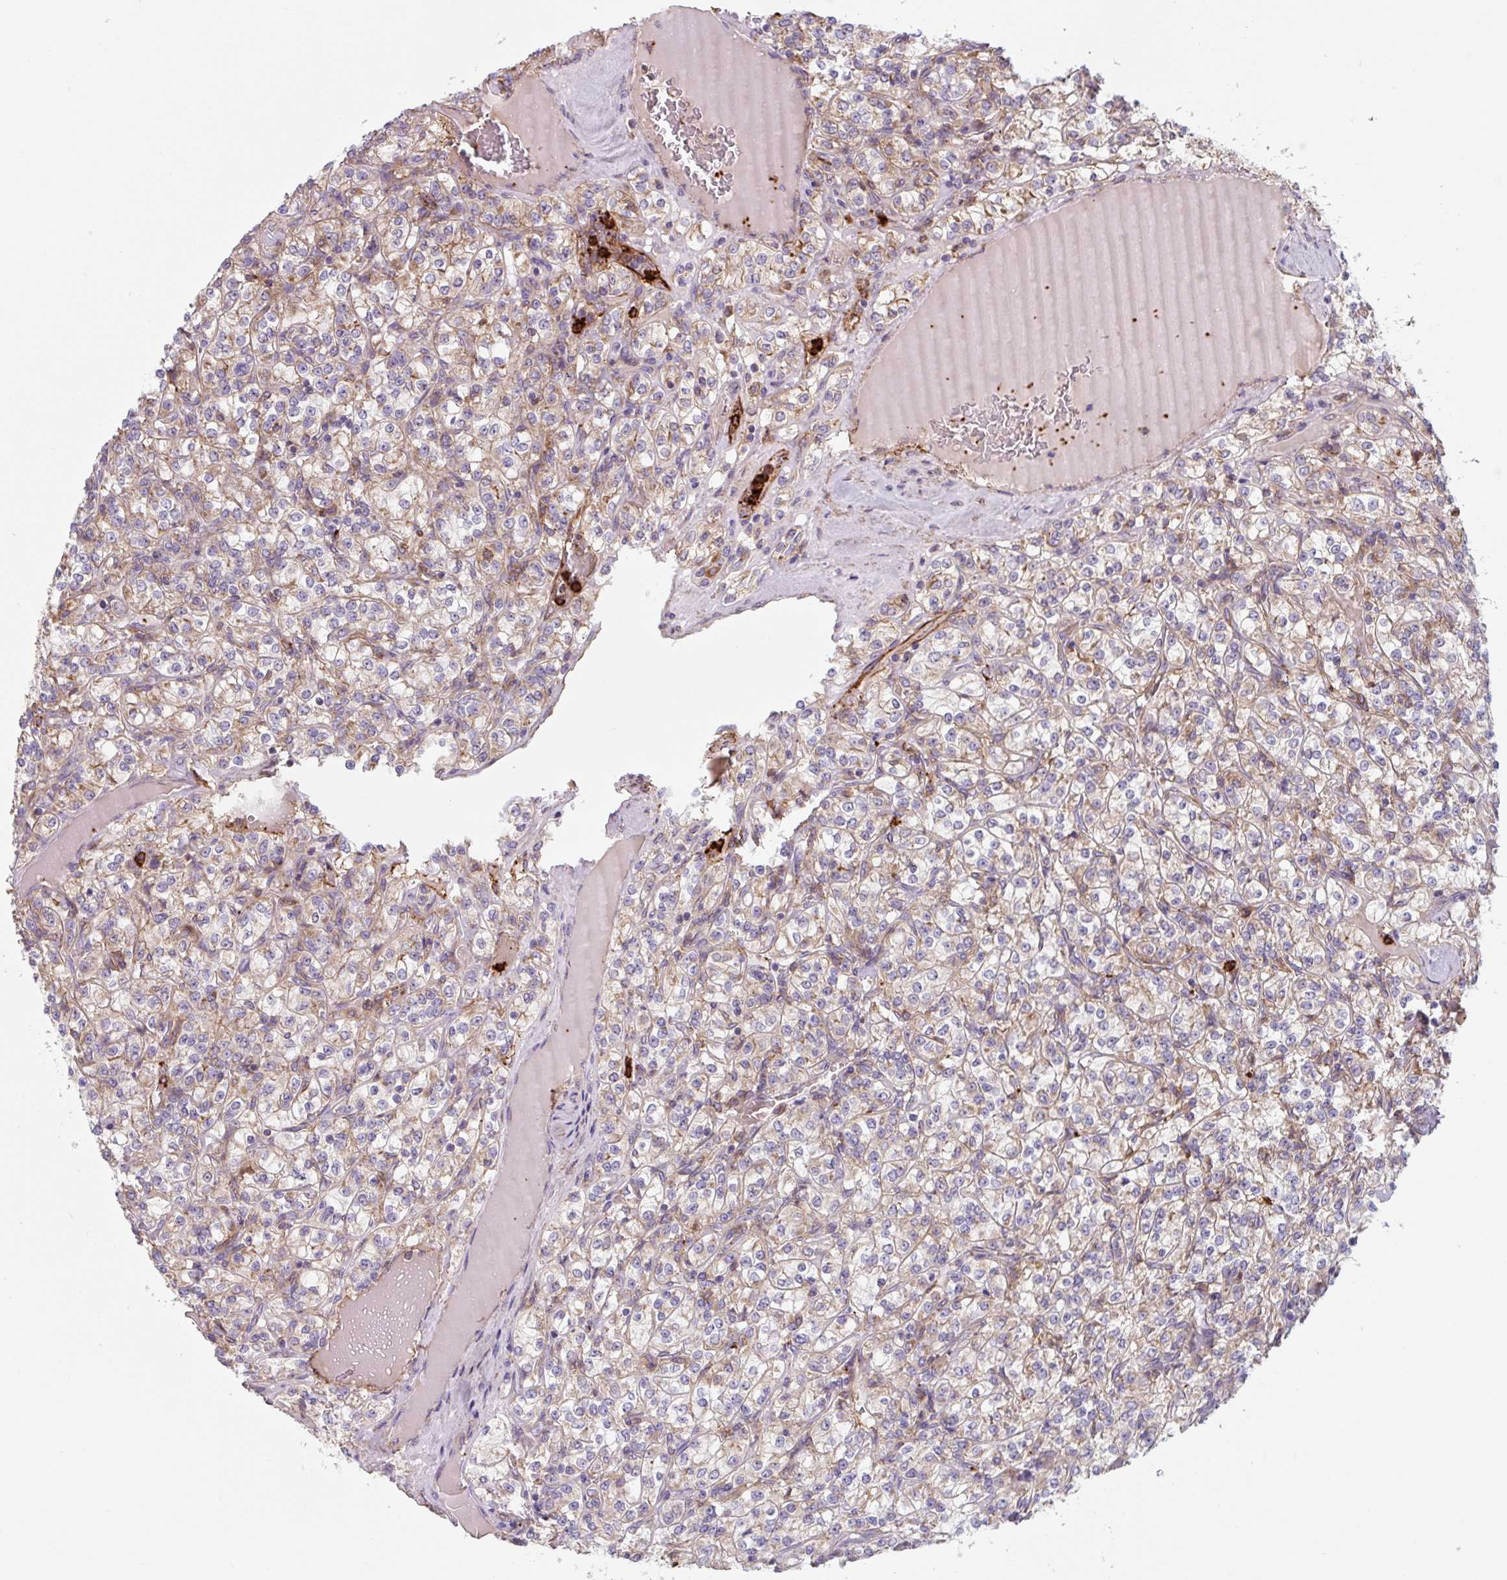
{"staining": {"intensity": "weak", "quantity": ">75%", "location": "cytoplasmic/membranous"}, "tissue": "renal cancer", "cell_type": "Tumor cells", "image_type": "cancer", "snomed": [{"axis": "morphology", "description": "Adenocarcinoma, NOS"}, {"axis": "topography", "description": "Kidney"}], "caption": "Immunohistochemical staining of human adenocarcinoma (renal) shows low levels of weak cytoplasmic/membranous protein staining in approximately >75% of tumor cells.", "gene": "DHFR2", "patient": {"sex": "male", "age": 77}}